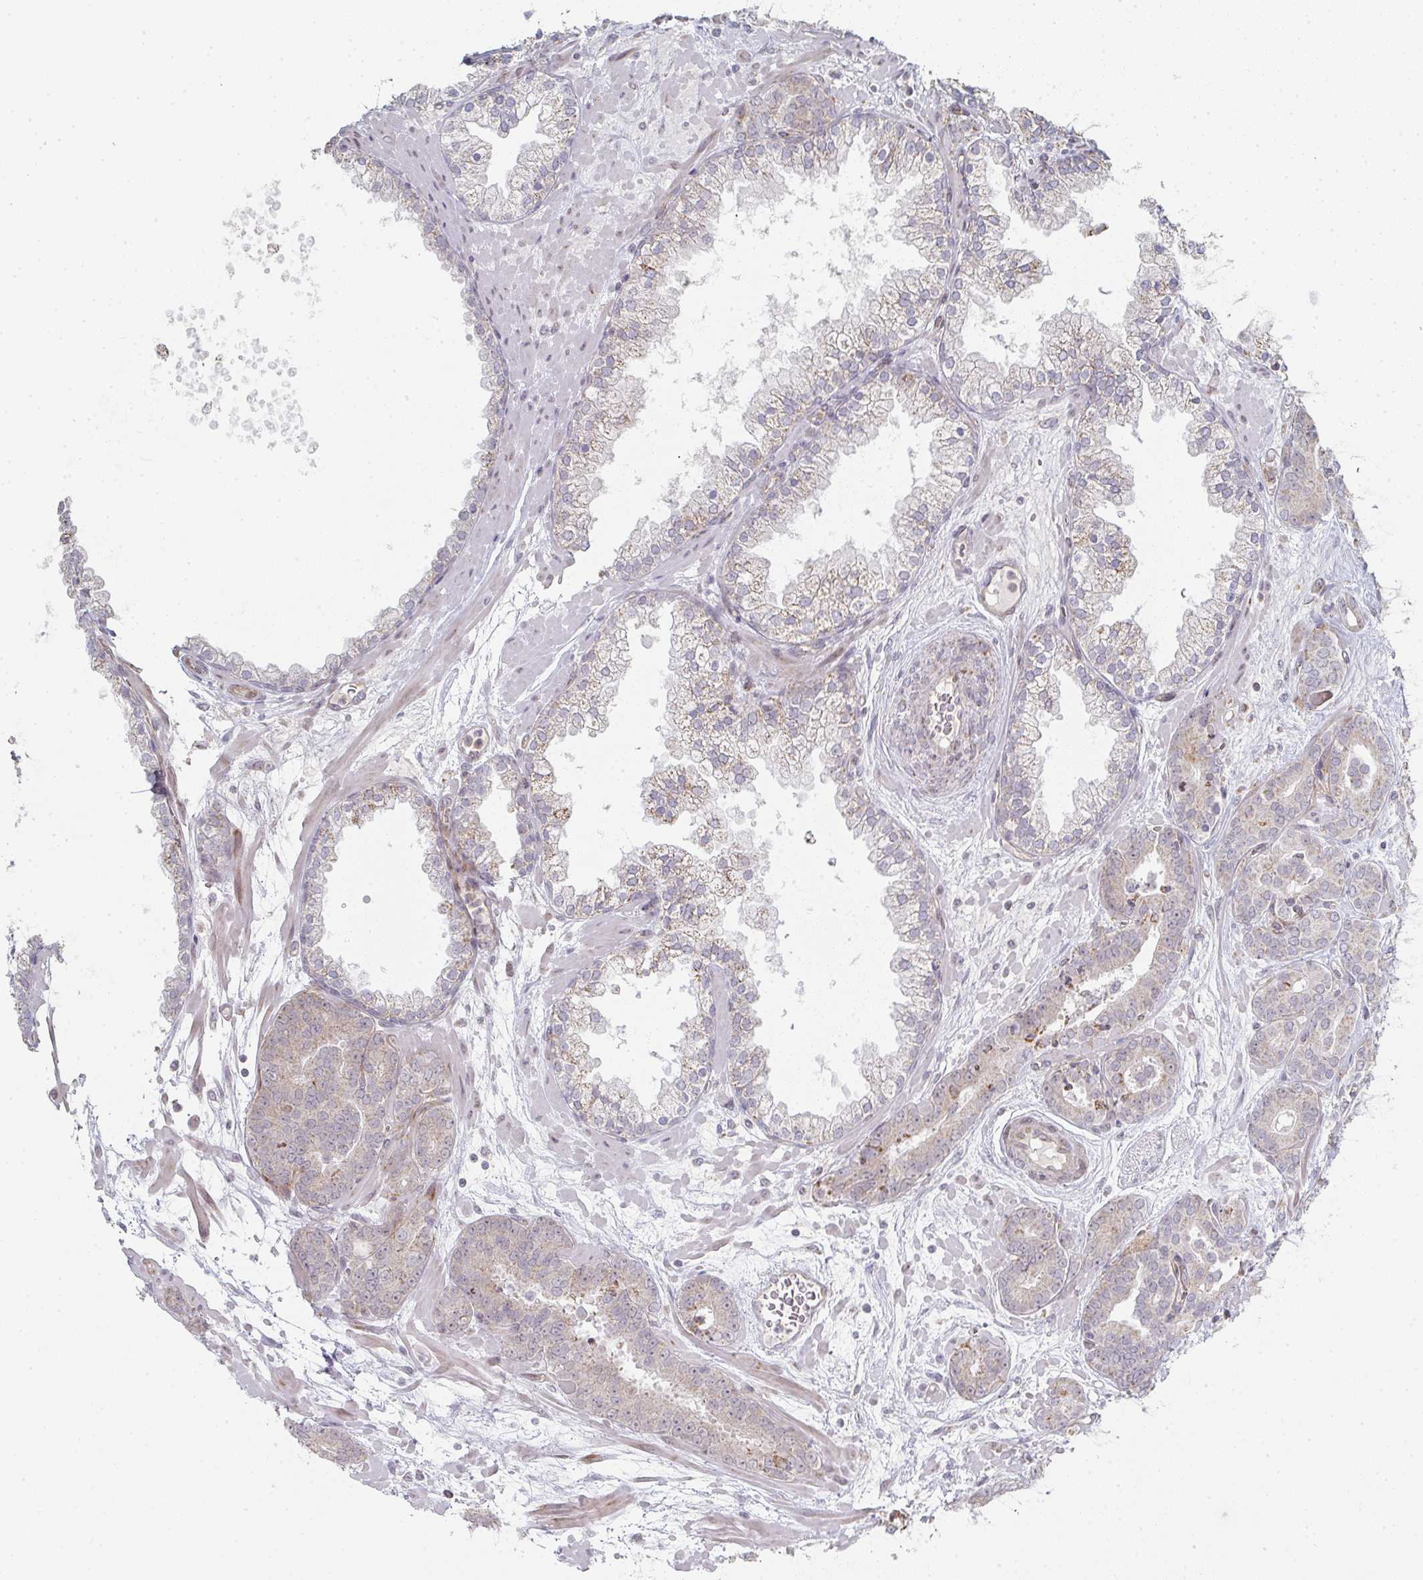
{"staining": {"intensity": "weak", "quantity": "25%-75%", "location": "cytoplasmic/membranous"}, "tissue": "prostate cancer", "cell_type": "Tumor cells", "image_type": "cancer", "snomed": [{"axis": "morphology", "description": "Adenocarcinoma, High grade"}, {"axis": "topography", "description": "Prostate"}], "caption": "A high-resolution image shows immunohistochemistry (IHC) staining of prostate cancer, which shows weak cytoplasmic/membranous positivity in approximately 25%-75% of tumor cells.", "gene": "ZNF526", "patient": {"sex": "male", "age": 66}}